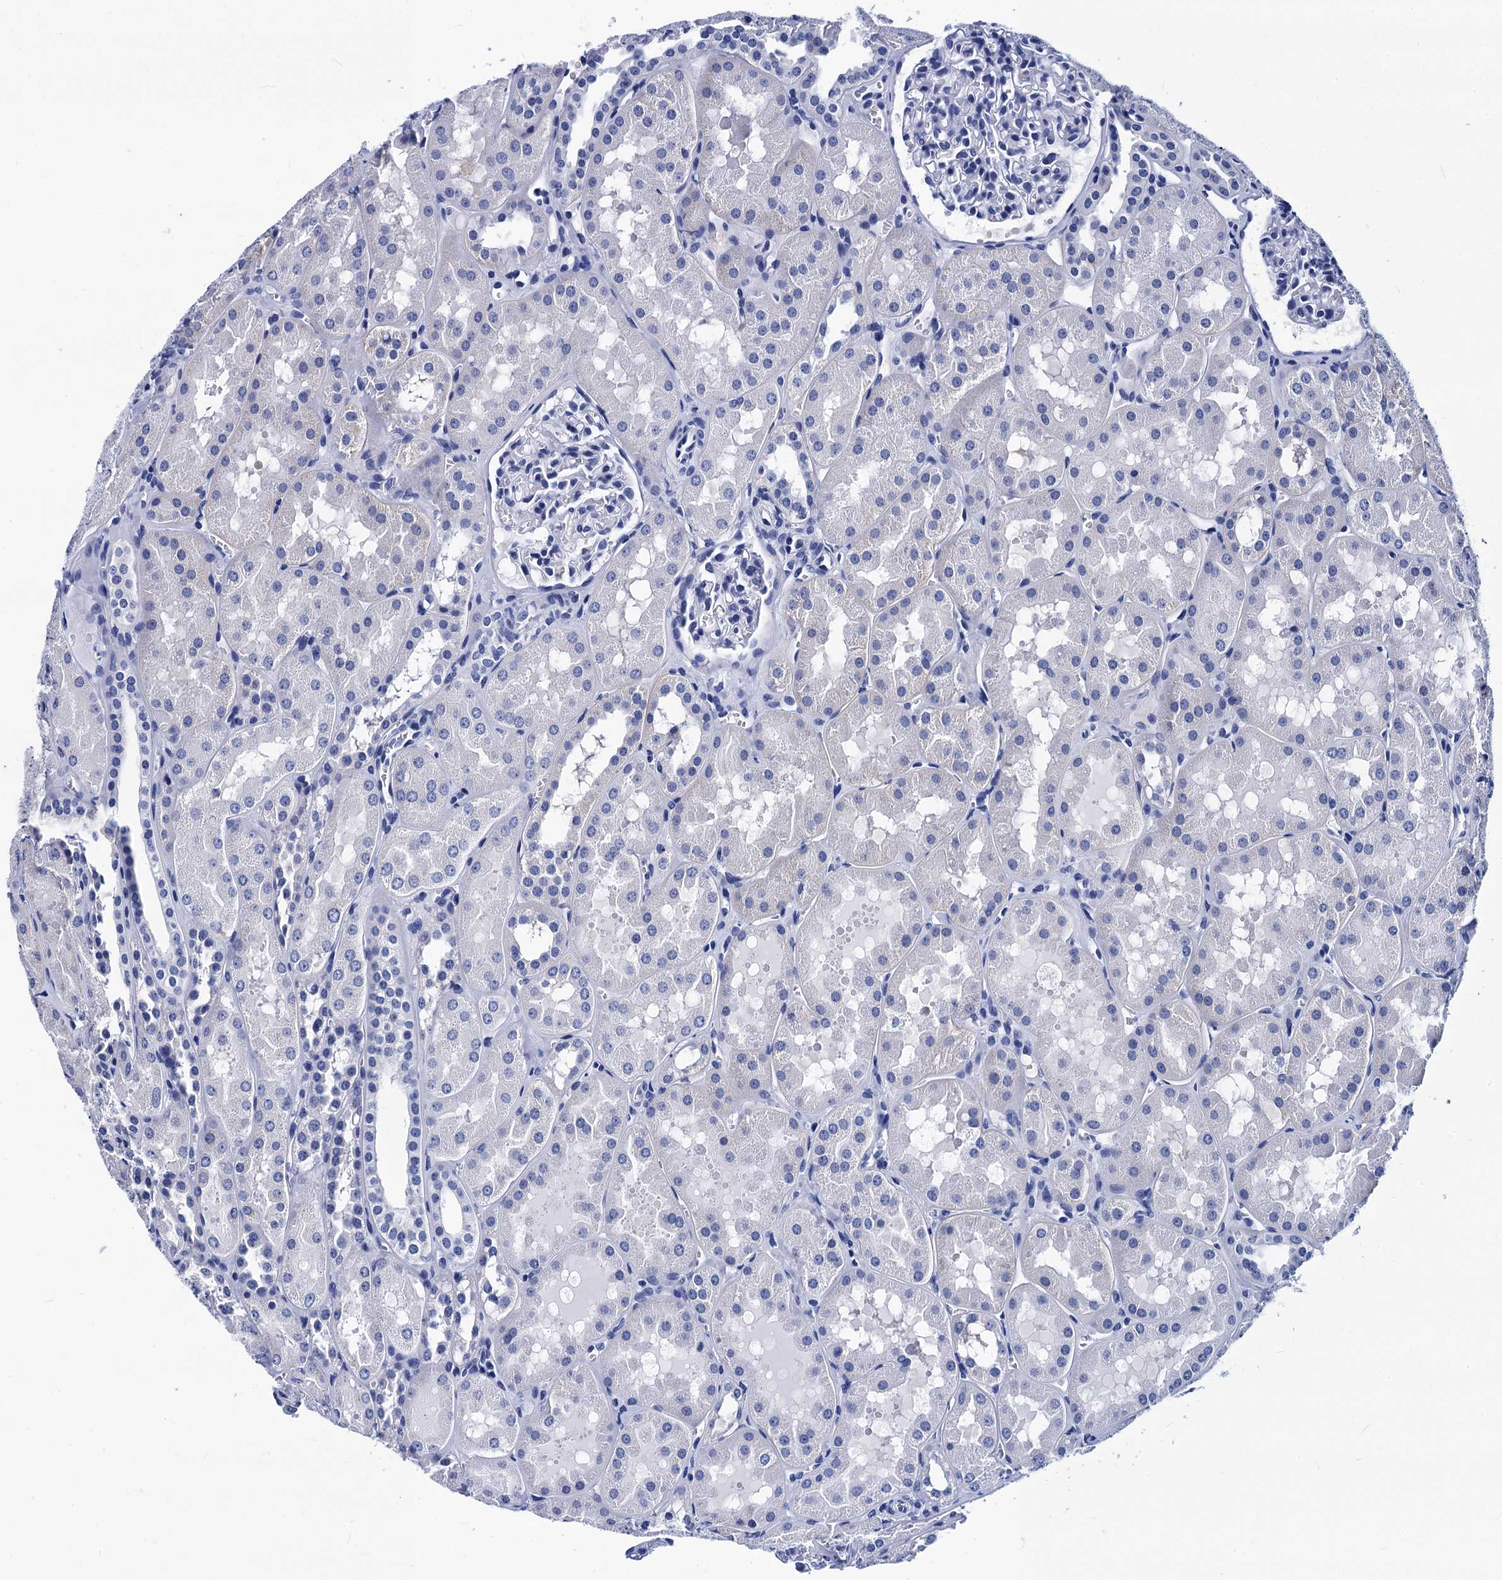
{"staining": {"intensity": "negative", "quantity": "none", "location": "none"}, "tissue": "kidney", "cell_type": "Cells in glomeruli", "image_type": "normal", "snomed": [{"axis": "morphology", "description": "Normal tissue, NOS"}, {"axis": "topography", "description": "Kidney"}, {"axis": "topography", "description": "Urinary bladder"}], "caption": "A high-resolution histopathology image shows immunohistochemistry staining of normal kidney, which exhibits no significant expression in cells in glomeruli.", "gene": "MYBPC3", "patient": {"sex": "male", "age": 16}}